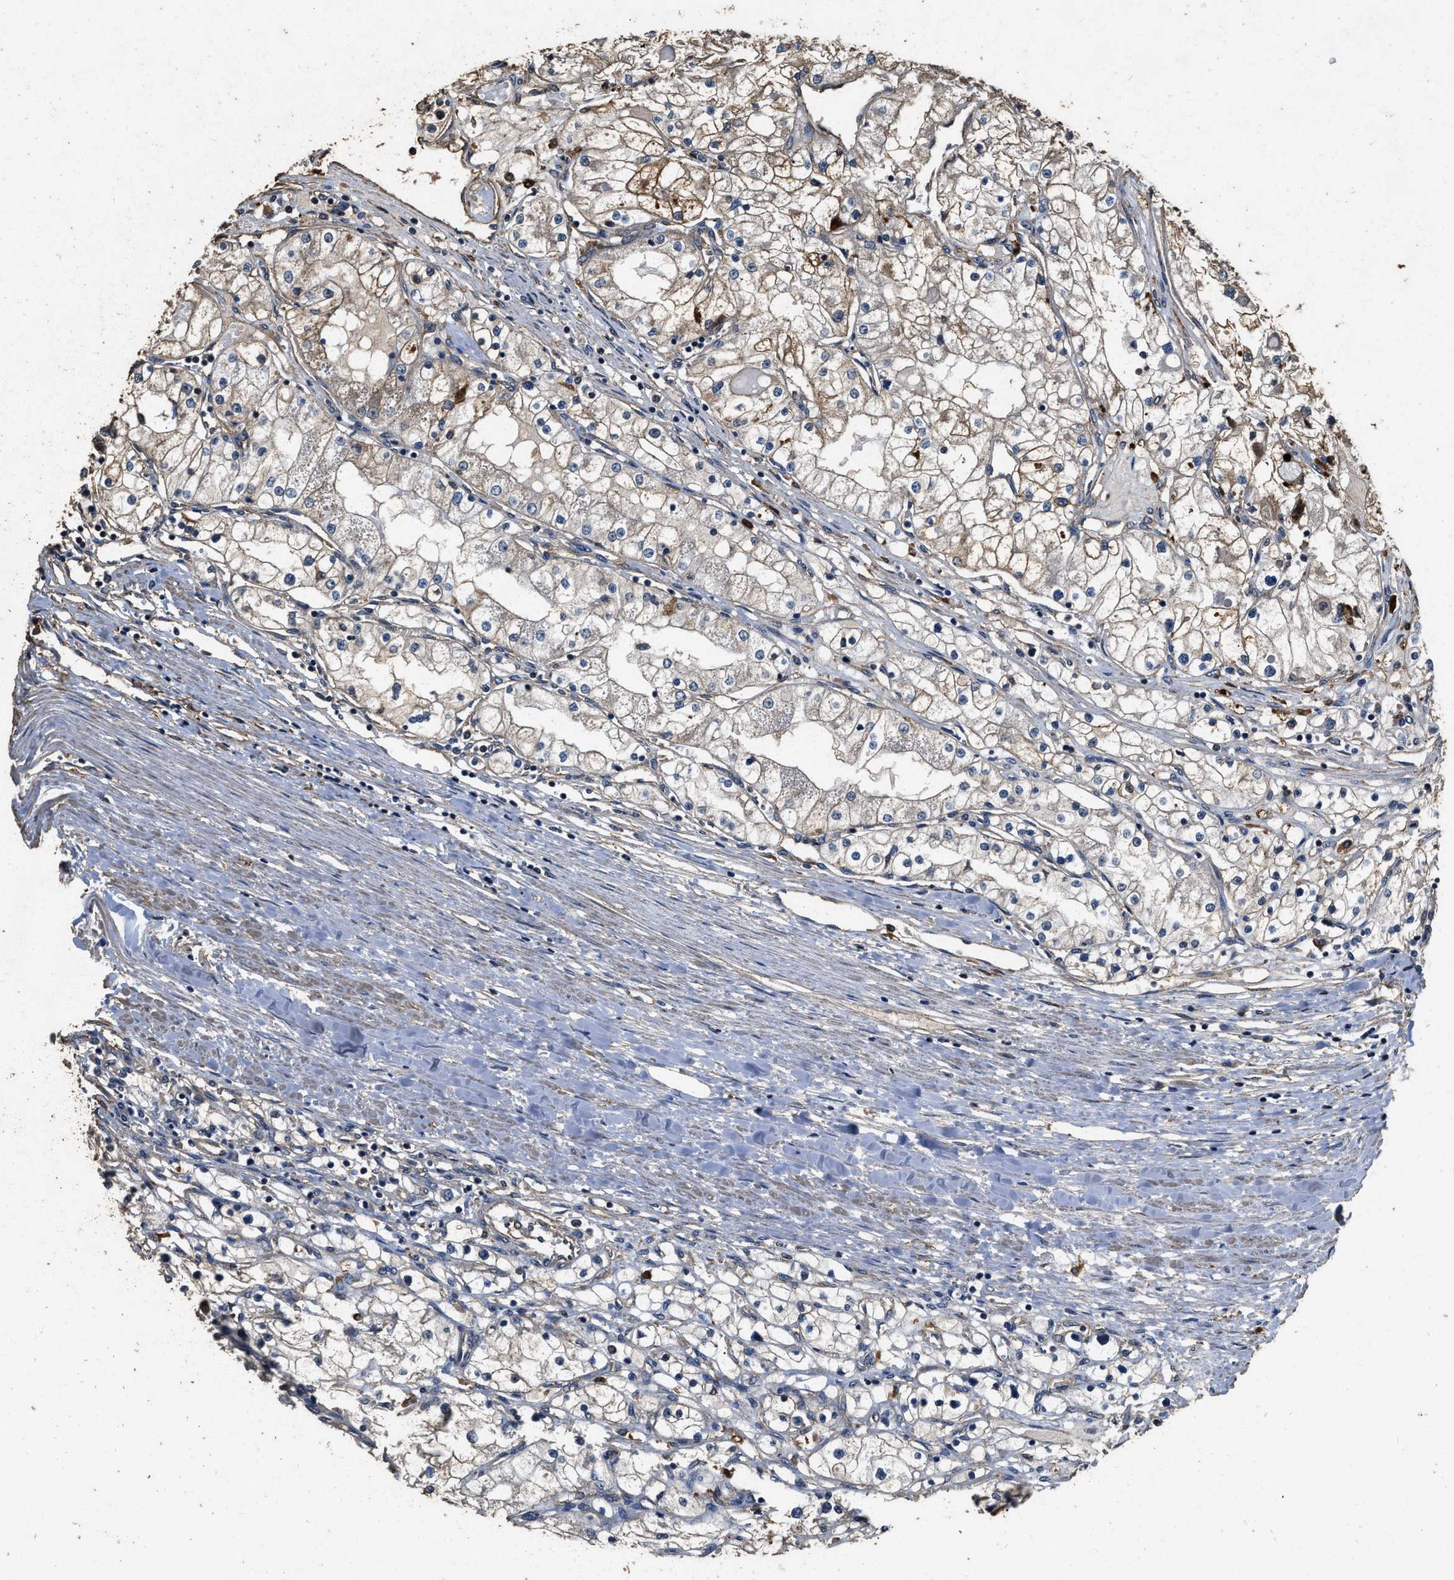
{"staining": {"intensity": "moderate", "quantity": "<25%", "location": "cytoplasmic/membranous"}, "tissue": "renal cancer", "cell_type": "Tumor cells", "image_type": "cancer", "snomed": [{"axis": "morphology", "description": "Adenocarcinoma, NOS"}, {"axis": "topography", "description": "Kidney"}], "caption": "Immunohistochemical staining of renal cancer shows low levels of moderate cytoplasmic/membranous positivity in approximately <25% of tumor cells.", "gene": "MIB1", "patient": {"sex": "male", "age": 68}}